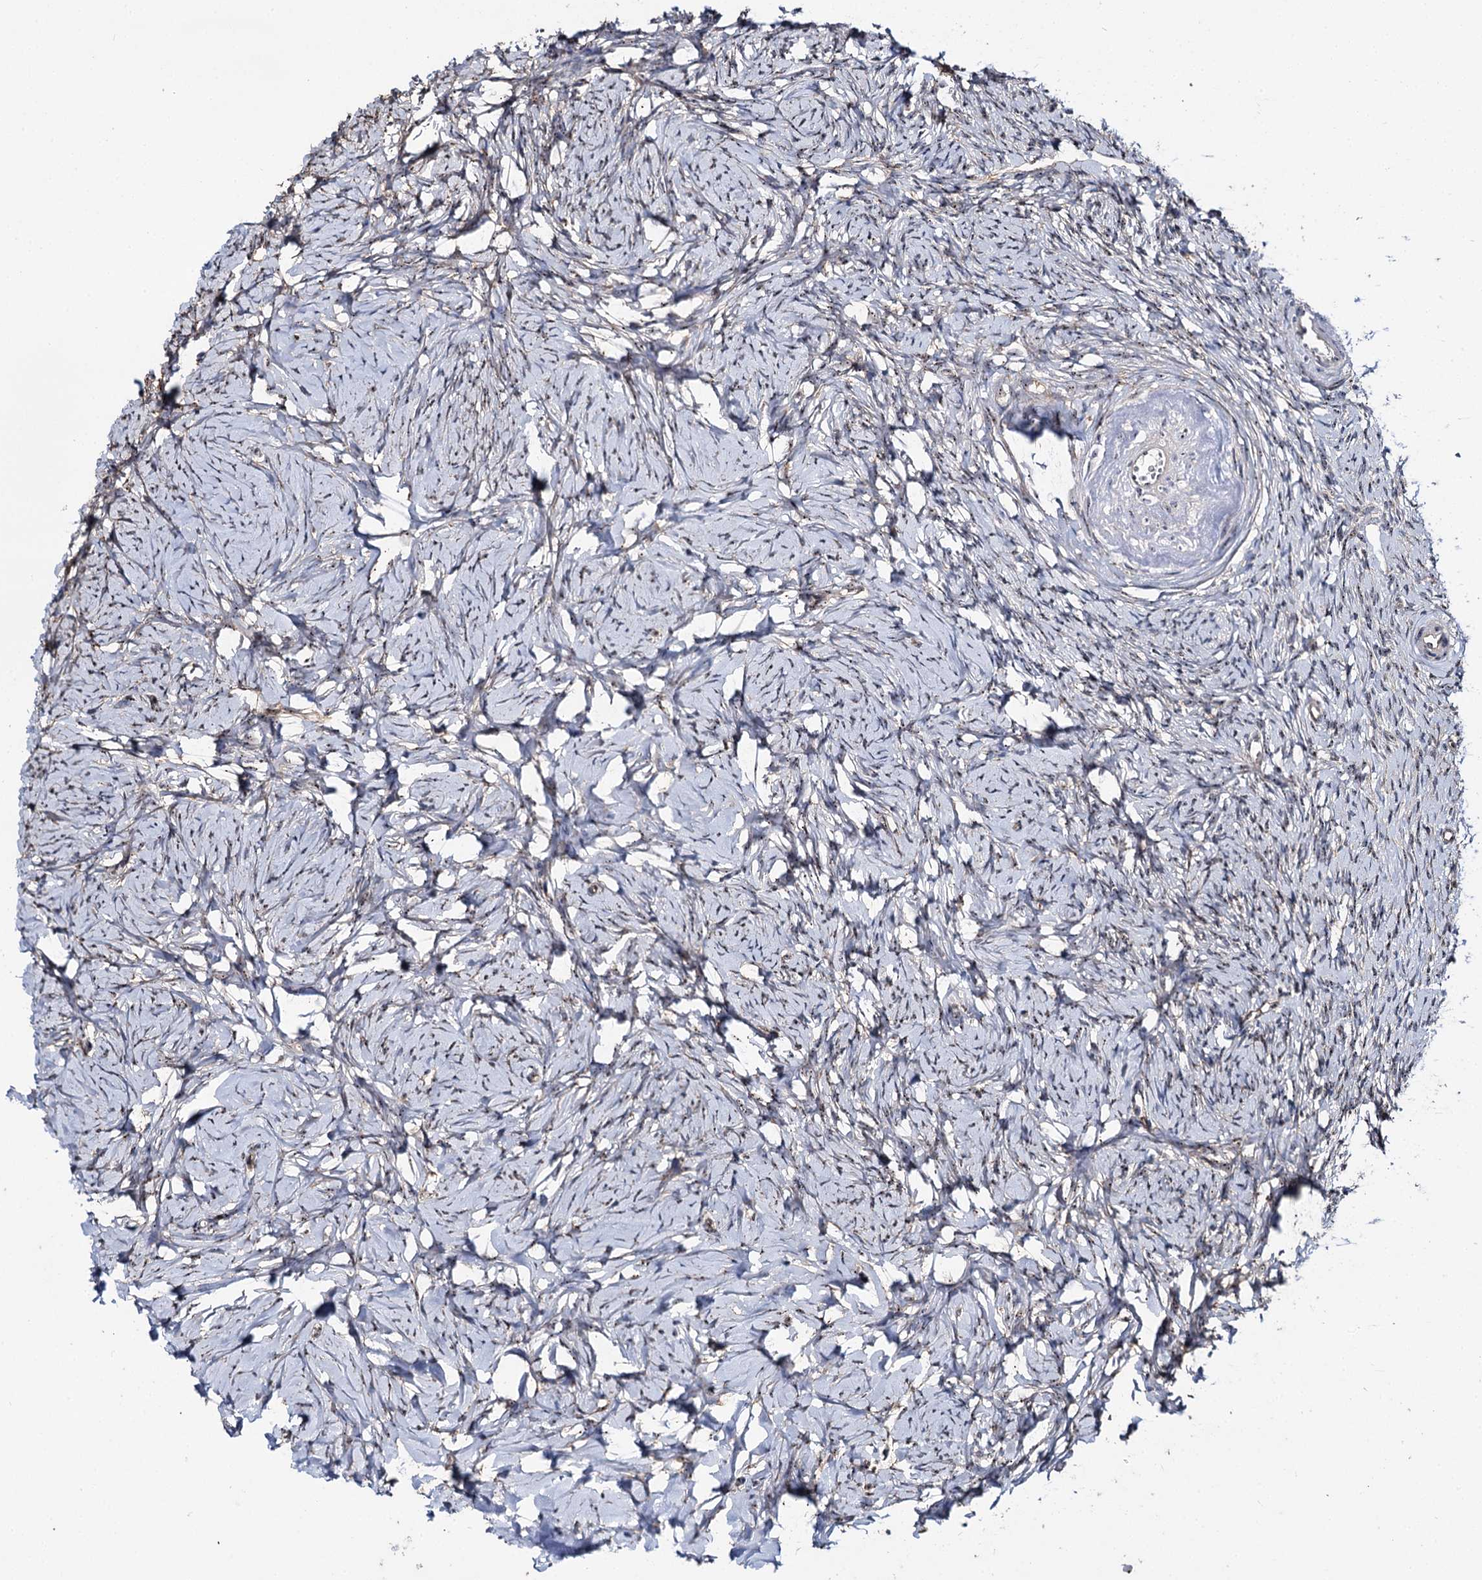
{"staining": {"intensity": "negative", "quantity": "none", "location": "none"}, "tissue": "ovary", "cell_type": "Ovarian stroma cells", "image_type": "normal", "snomed": [{"axis": "morphology", "description": "Normal tissue, NOS"}, {"axis": "topography", "description": "Ovary"}], "caption": "Ovarian stroma cells show no significant protein positivity in unremarkable ovary.", "gene": "SUPT20H", "patient": {"sex": "female", "age": 51}}